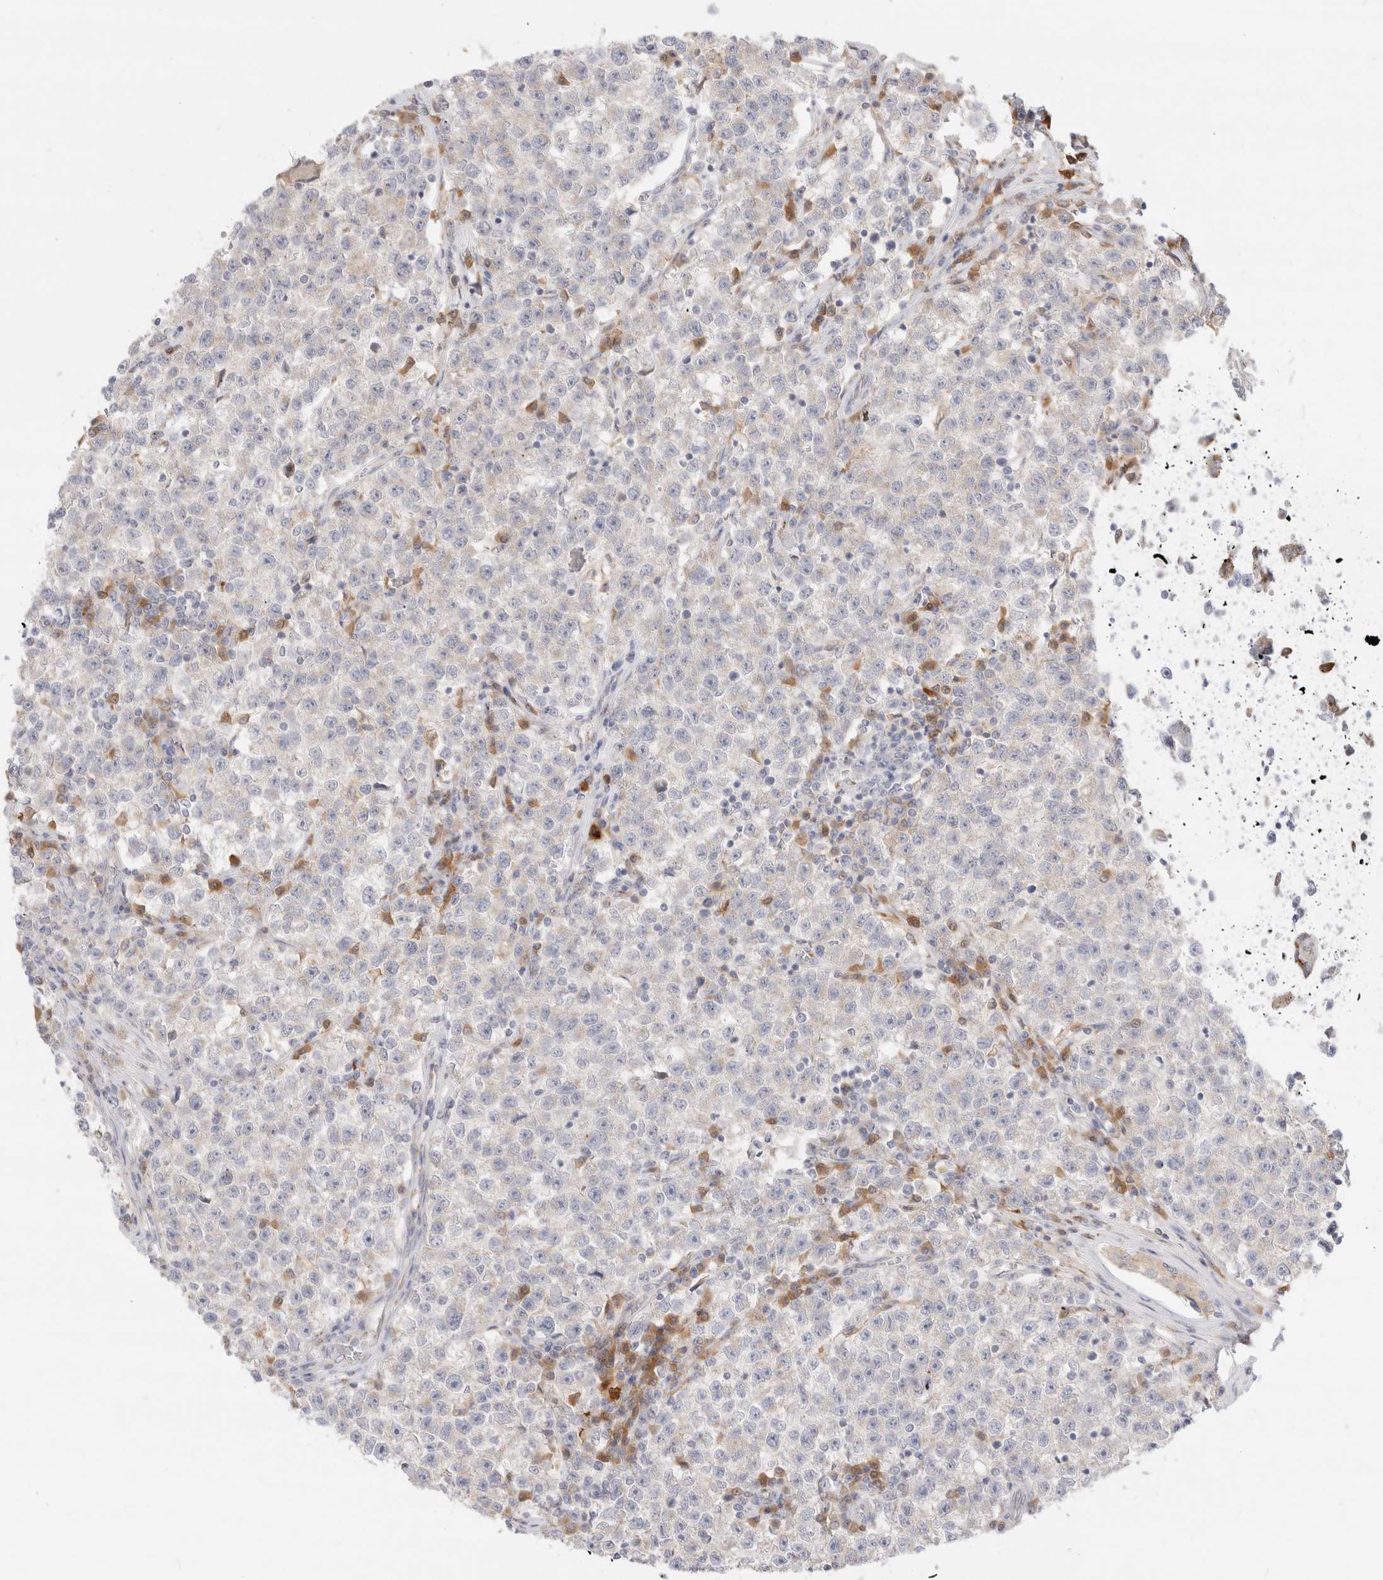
{"staining": {"intensity": "negative", "quantity": "none", "location": "none"}, "tissue": "testis cancer", "cell_type": "Tumor cells", "image_type": "cancer", "snomed": [{"axis": "morphology", "description": "Seminoma, NOS"}, {"axis": "topography", "description": "Testis"}], "caption": "The immunohistochemistry micrograph has no significant expression in tumor cells of testis seminoma tissue.", "gene": "EFCAB13", "patient": {"sex": "male", "age": 22}}